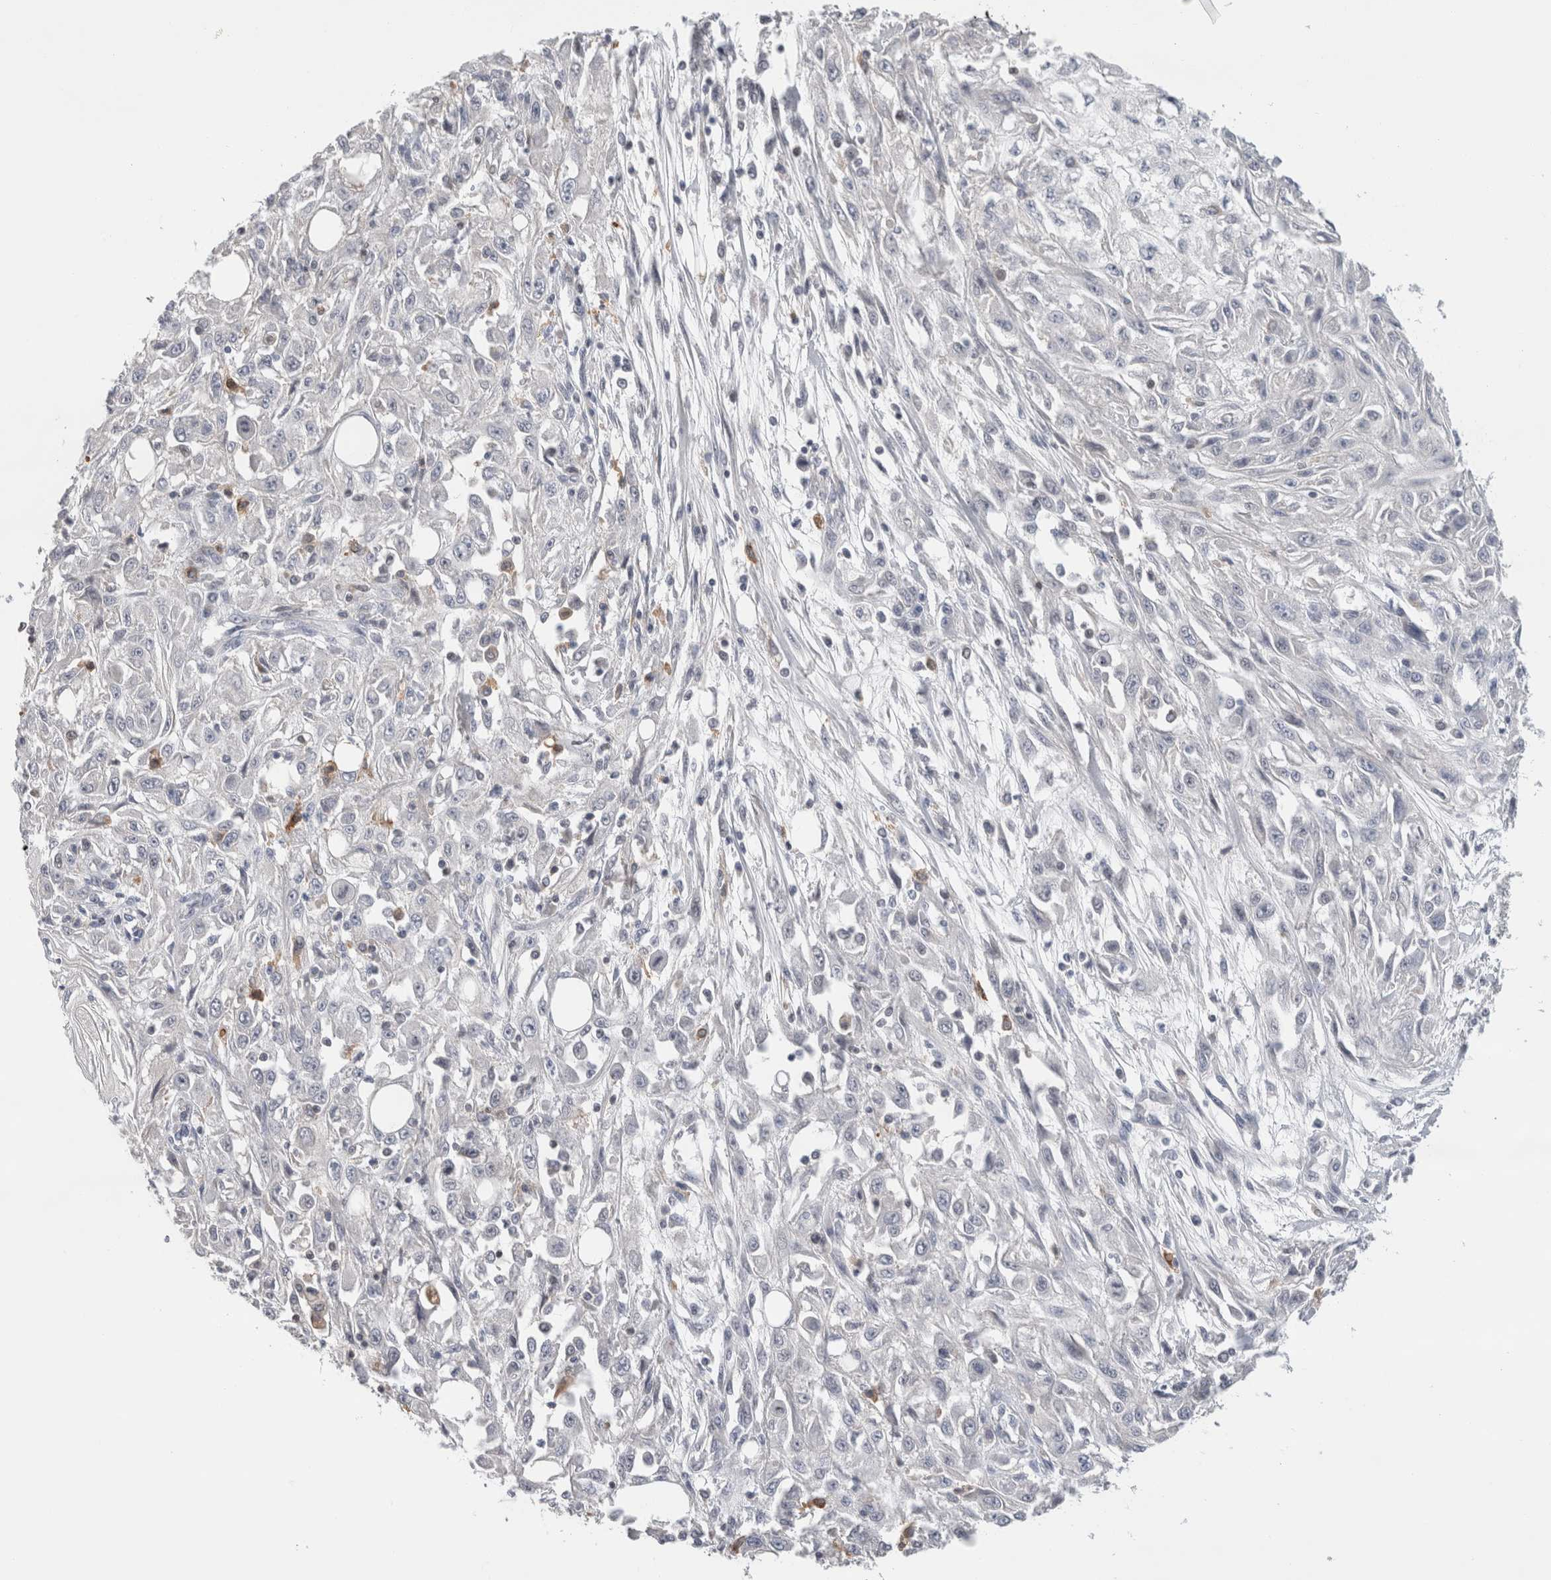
{"staining": {"intensity": "negative", "quantity": "none", "location": "none"}, "tissue": "skin cancer", "cell_type": "Tumor cells", "image_type": "cancer", "snomed": [{"axis": "morphology", "description": "Squamous cell carcinoma, NOS"}, {"axis": "morphology", "description": "Squamous cell carcinoma, metastatic, NOS"}, {"axis": "topography", "description": "Skin"}, {"axis": "topography", "description": "Lymph node"}], "caption": "Protein analysis of squamous cell carcinoma (skin) exhibits no significant expression in tumor cells.", "gene": "SYTL5", "patient": {"sex": "male", "age": 75}}